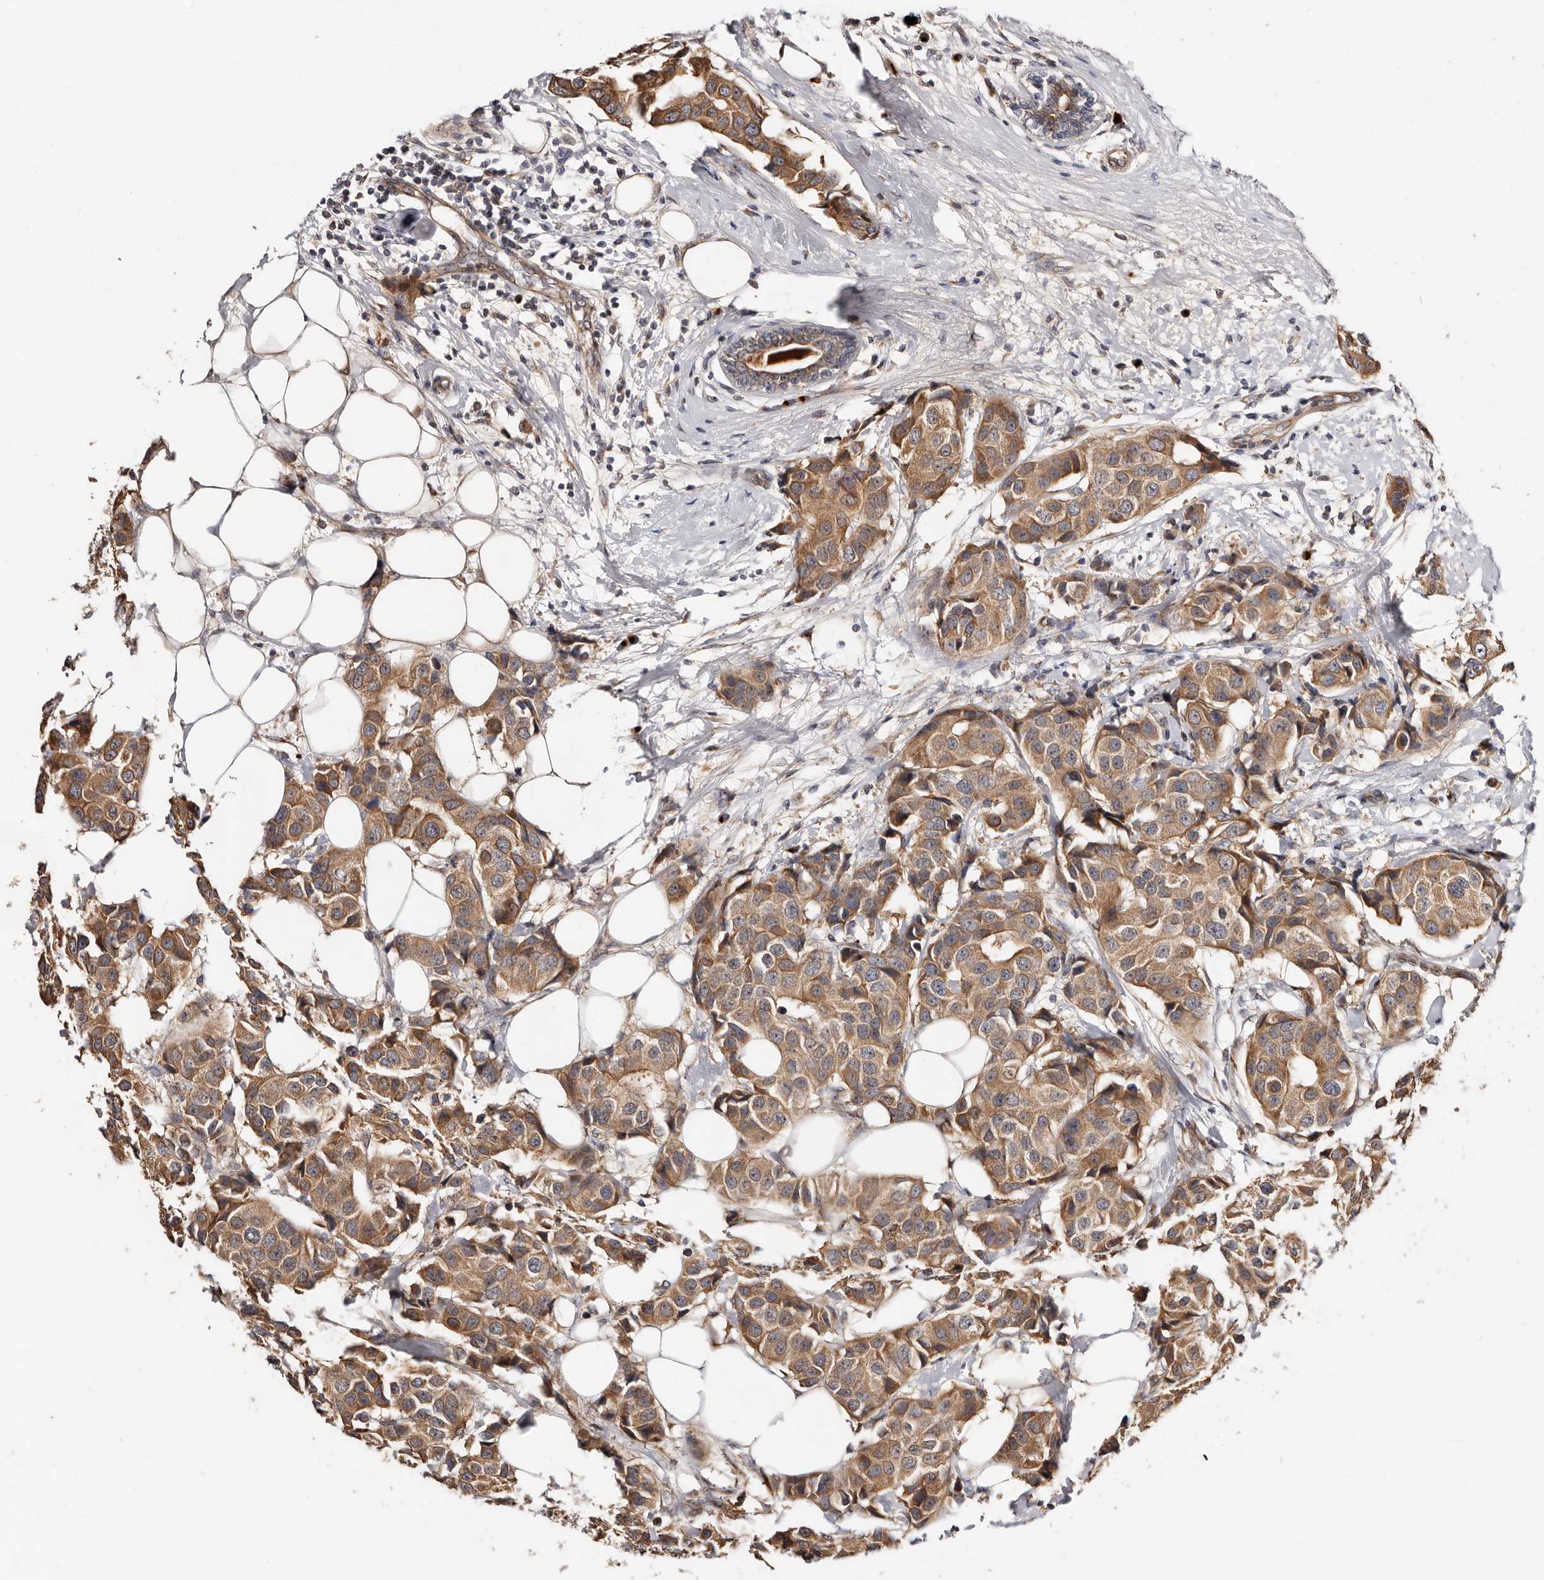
{"staining": {"intensity": "moderate", "quantity": ">75%", "location": "cytoplasmic/membranous"}, "tissue": "breast cancer", "cell_type": "Tumor cells", "image_type": "cancer", "snomed": [{"axis": "morphology", "description": "Normal tissue, NOS"}, {"axis": "morphology", "description": "Duct carcinoma"}, {"axis": "topography", "description": "Breast"}], "caption": "Protein analysis of breast cancer (invasive ductal carcinoma) tissue reveals moderate cytoplasmic/membranous positivity in about >75% of tumor cells. The staining was performed using DAB (3,3'-diaminobenzidine), with brown indicating positive protein expression. Nuclei are stained blue with hematoxylin.", "gene": "DACT2", "patient": {"sex": "female", "age": 39}}